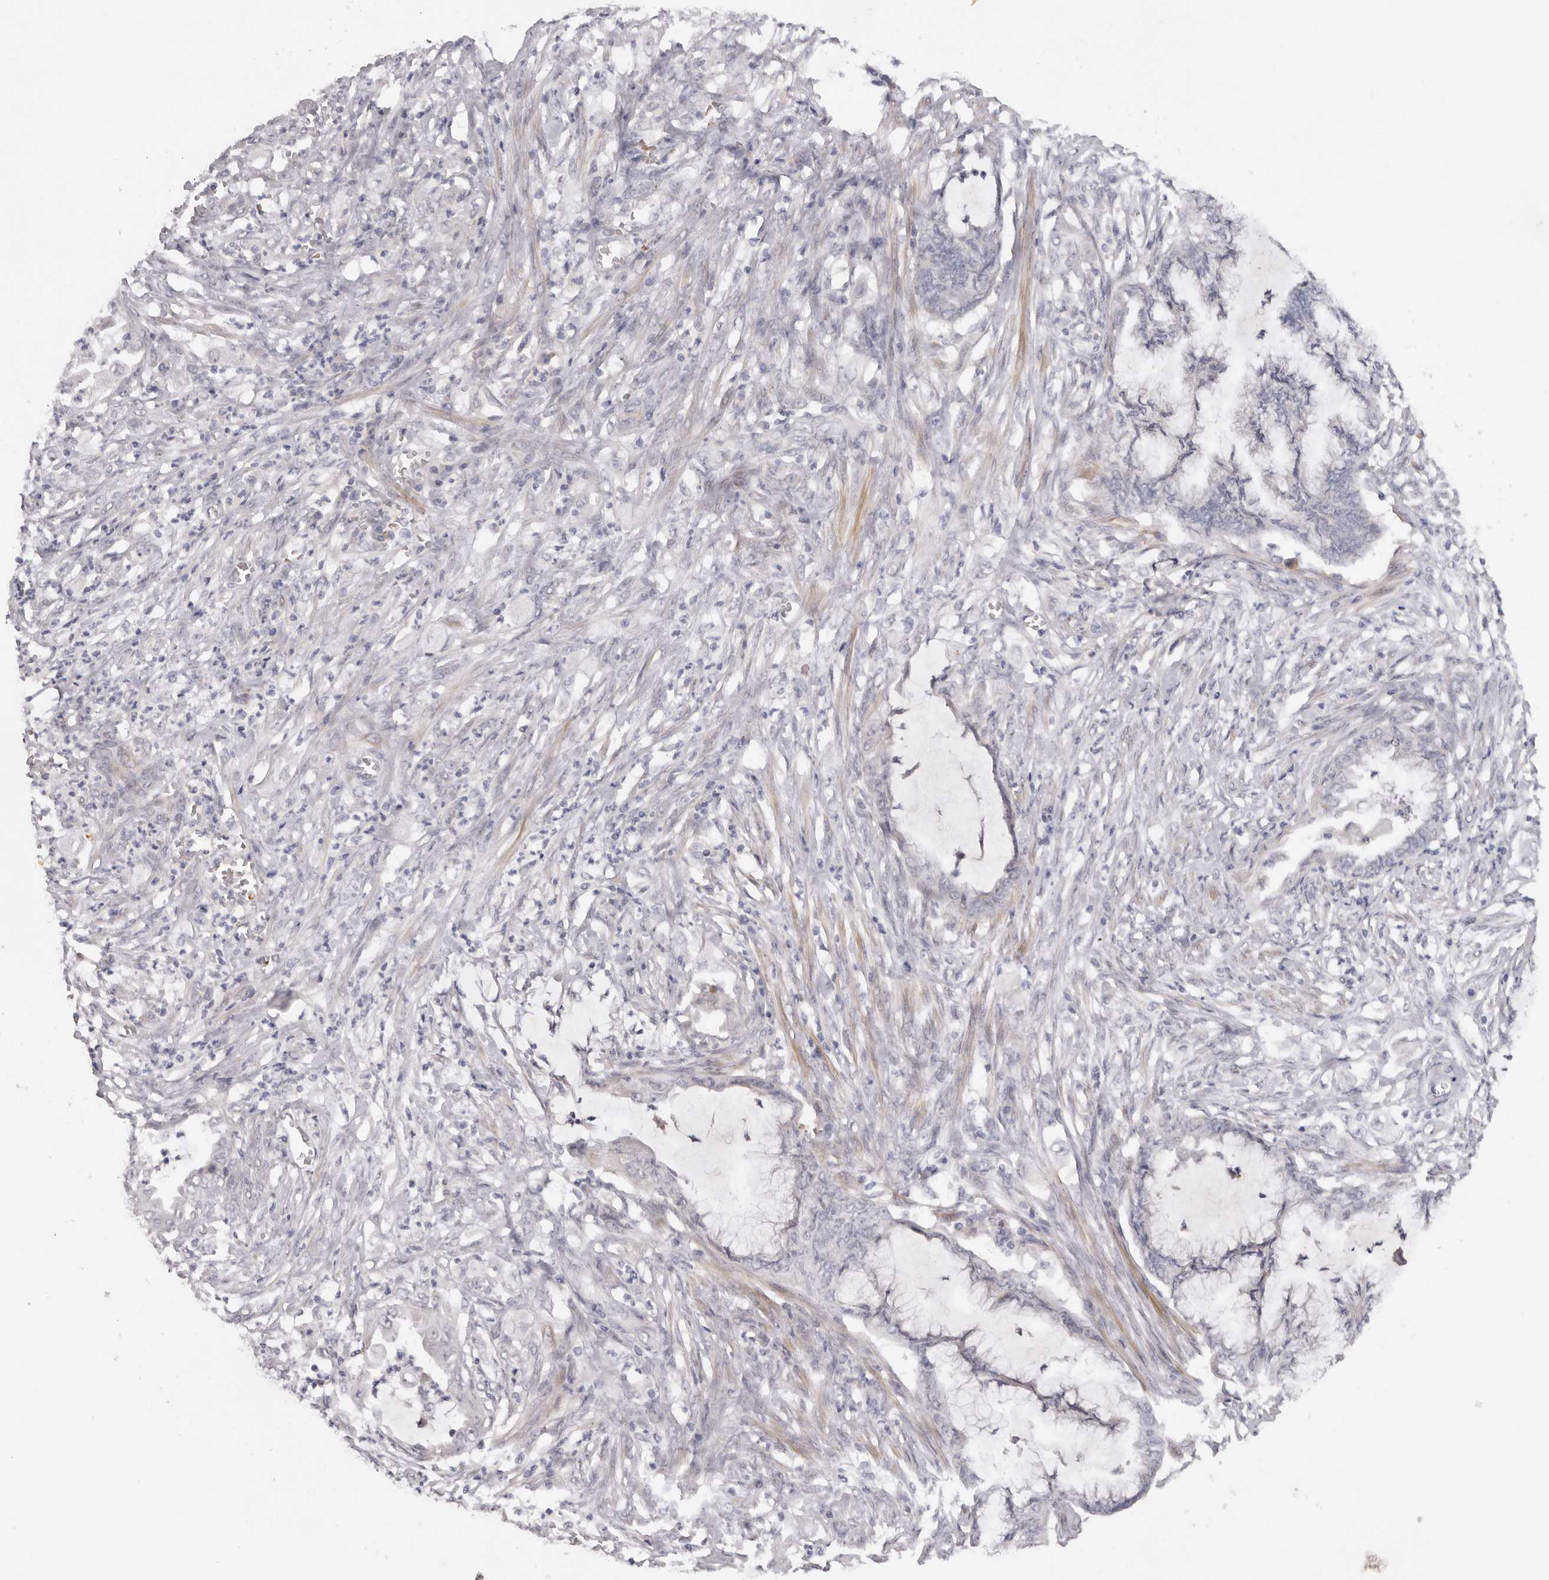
{"staining": {"intensity": "negative", "quantity": "none", "location": "none"}, "tissue": "endometrial cancer", "cell_type": "Tumor cells", "image_type": "cancer", "snomed": [{"axis": "morphology", "description": "Adenocarcinoma, NOS"}, {"axis": "topography", "description": "Endometrium"}], "caption": "Tumor cells are negative for protein expression in human adenocarcinoma (endometrial). The staining was performed using DAB (3,3'-diaminobenzidine) to visualize the protein expression in brown, while the nuclei were stained in blue with hematoxylin (Magnification: 20x).", "gene": "TNR", "patient": {"sex": "female", "age": 86}}